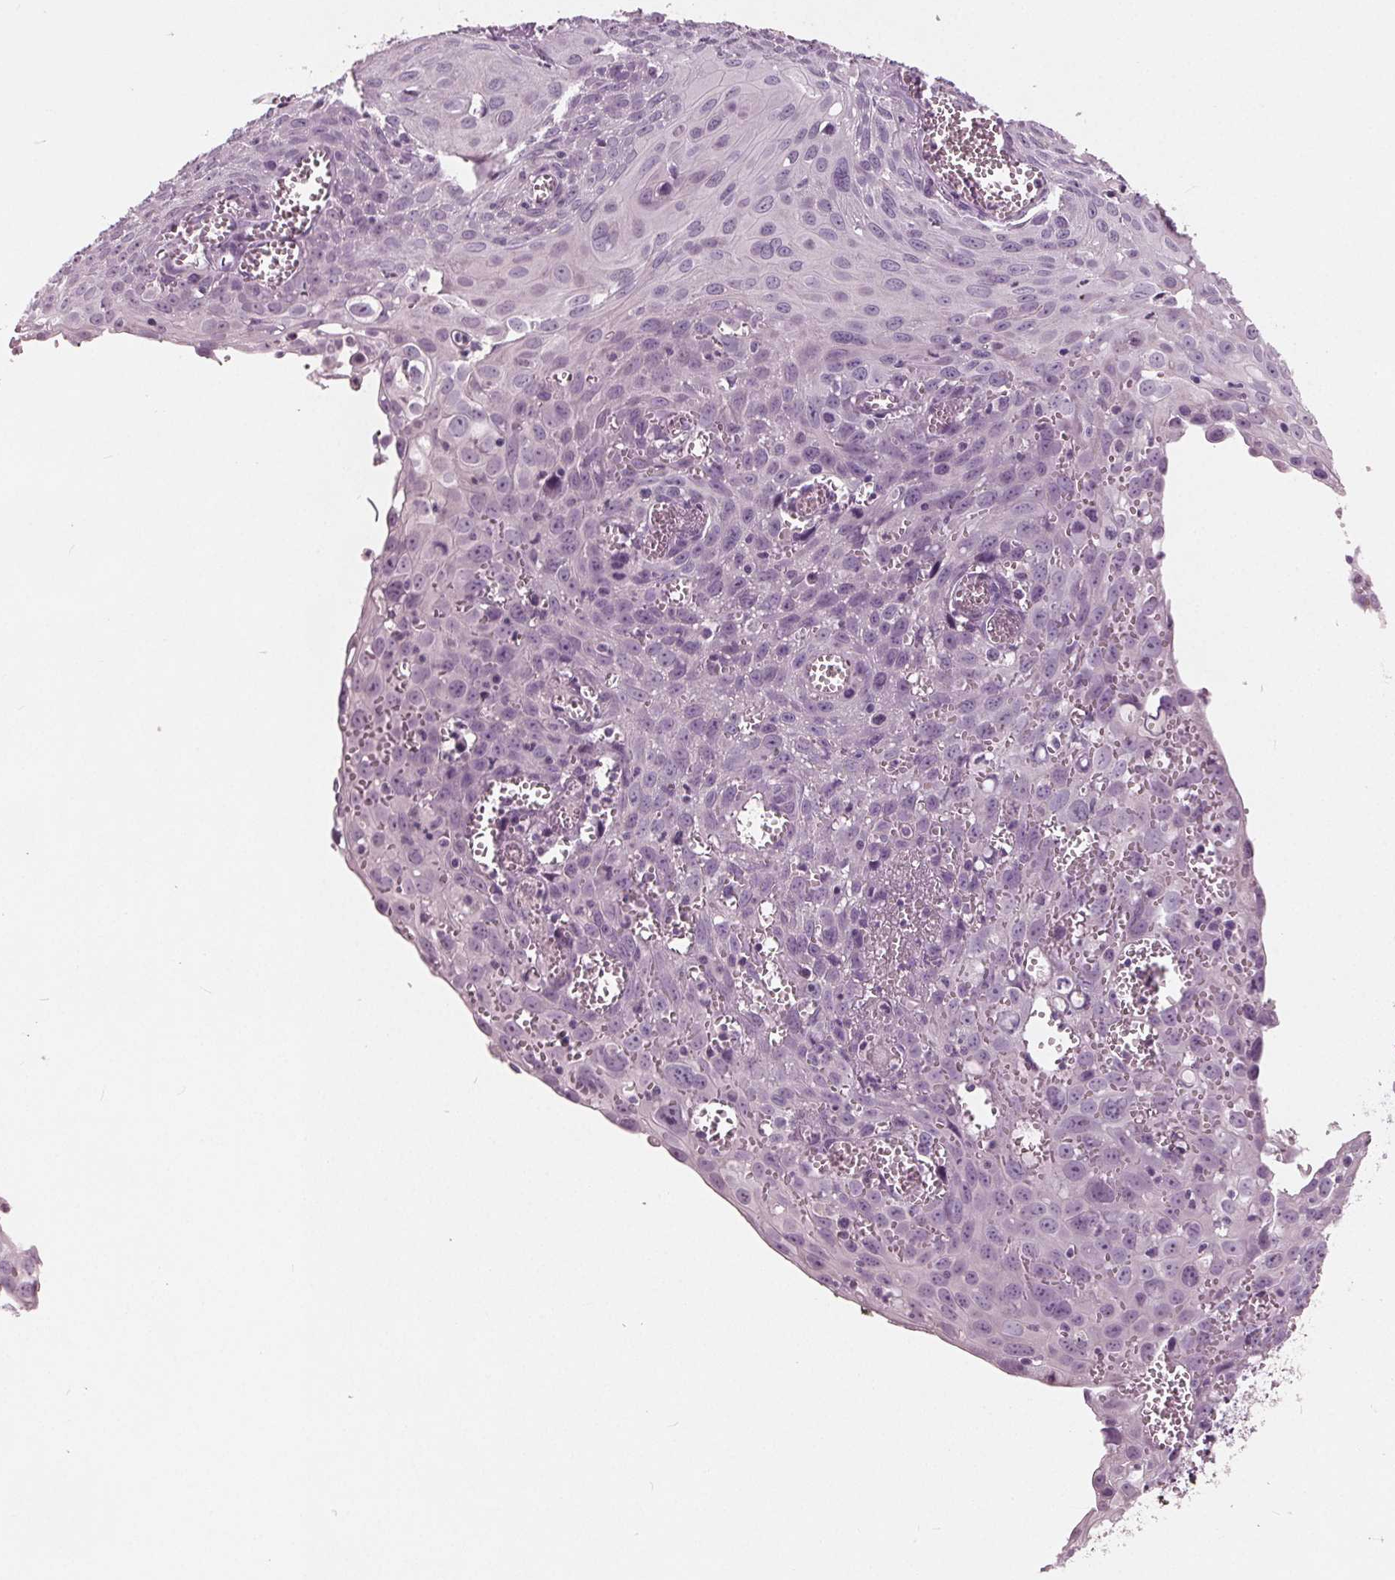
{"staining": {"intensity": "negative", "quantity": "none", "location": "none"}, "tissue": "cervical cancer", "cell_type": "Tumor cells", "image_type": "cancer", "snomed": [{"axis": "morphology", "description": "Squamous cell carcinoma, NOS"}, {"axis": "topography", "description": "Cervix"}], "caption": "Cervical cancer (squamous cell carcinoma) was stained to show a protein in brown. There is no significant positivity in tumor cells.", "gene": "TKFC", "patient": {"sex": "female", "age": 38}}